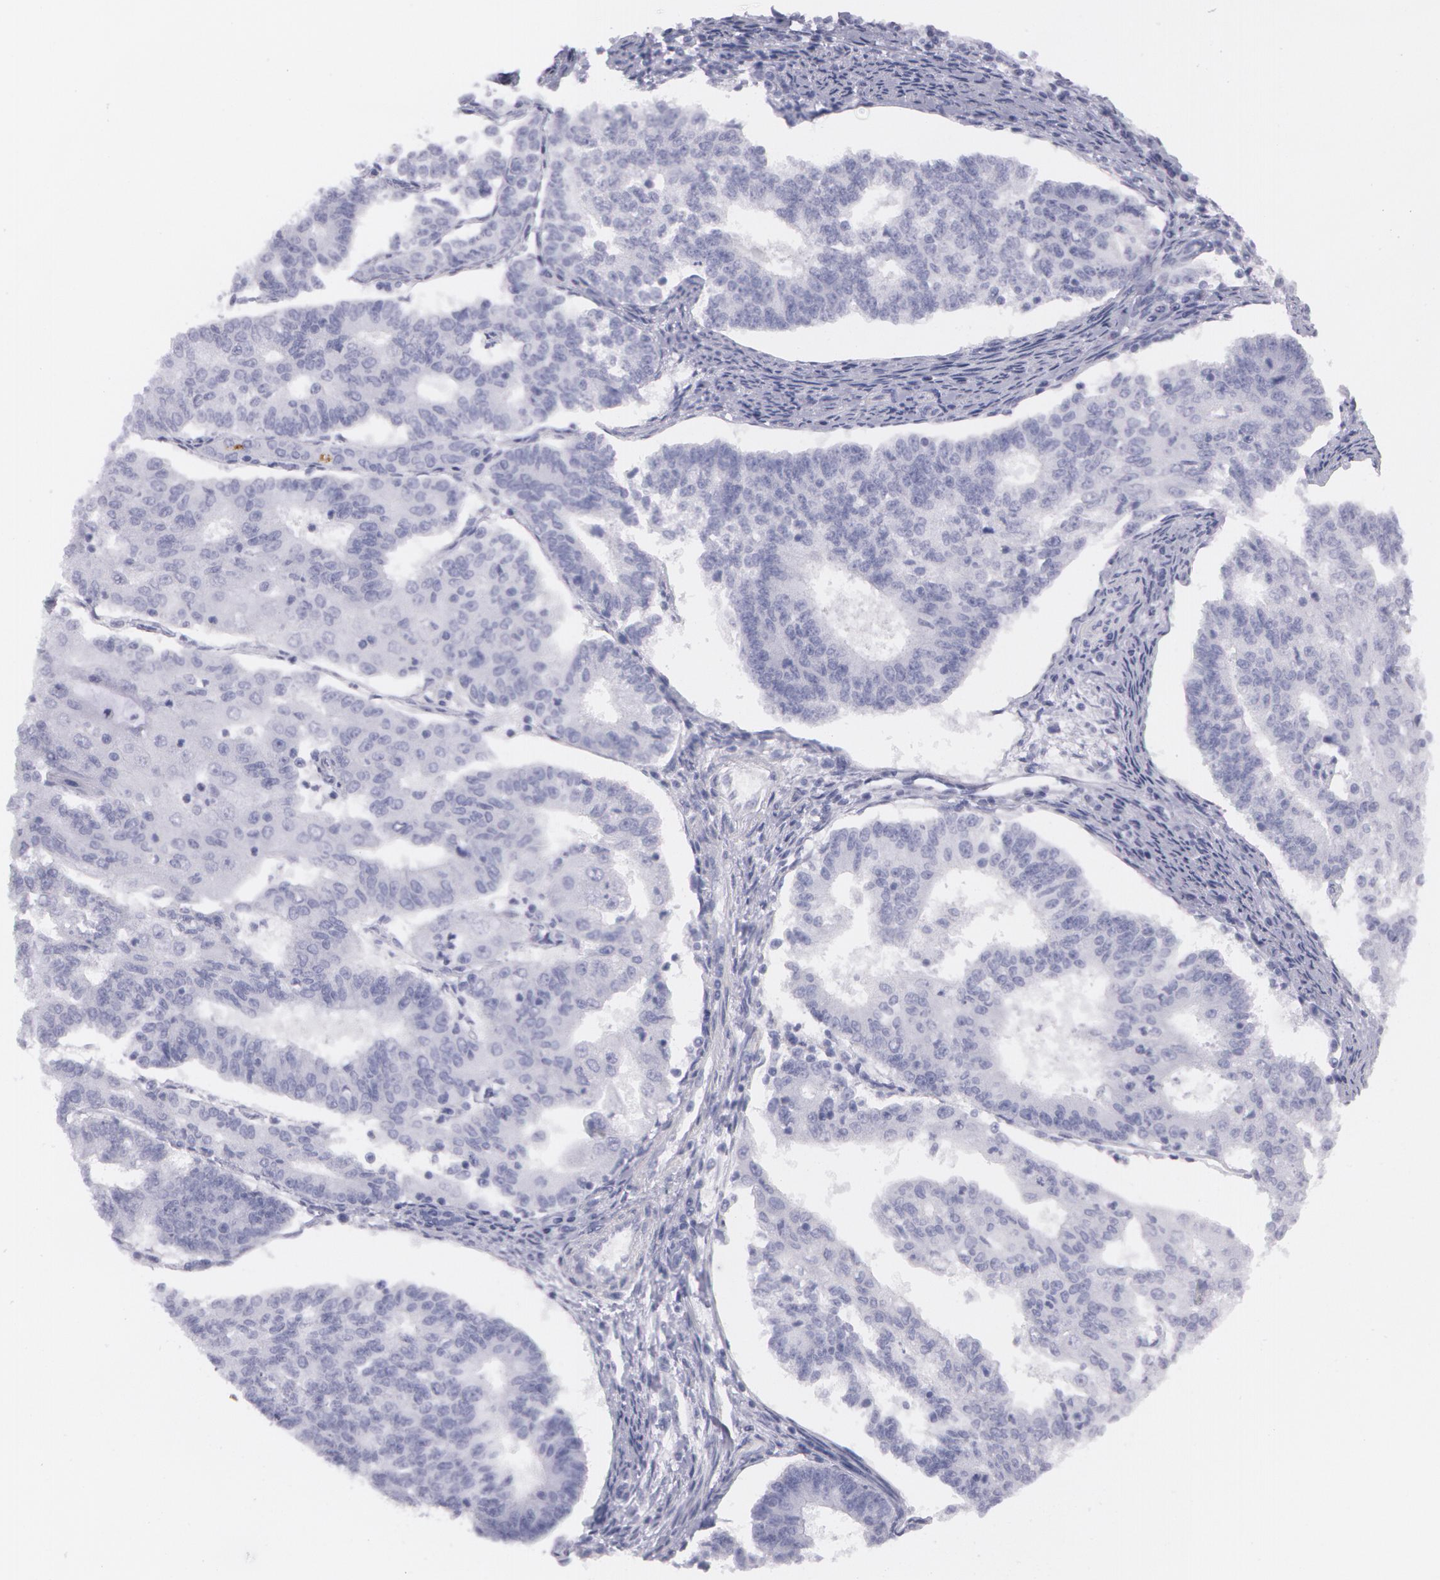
{"staining": {"intensity": "negative", "quantity": "none", "location": "none"}, "tissue": "endometrial cancer", "cell_type": "Tumor cells", "image_type": "cancer", "snomed": [{"axis": "morphology", "description": "Adenocarcinoma, NOS"}, {"axis": "topography", "description": "Endometrium"}], "caption": "High magnification brightfield microscopy of endometrial cancer stained with DAB (brown) and counterstained with hematoxylin (blue): tumor cells show no significant expression. Brightfield microscopy of immunohistochemistry (IHC) stained with DAB (brown) and hematoxylin (blue), captured at high magnification.", "gene": "AMACR", "patient": {"sex": "female", "age": 56}}